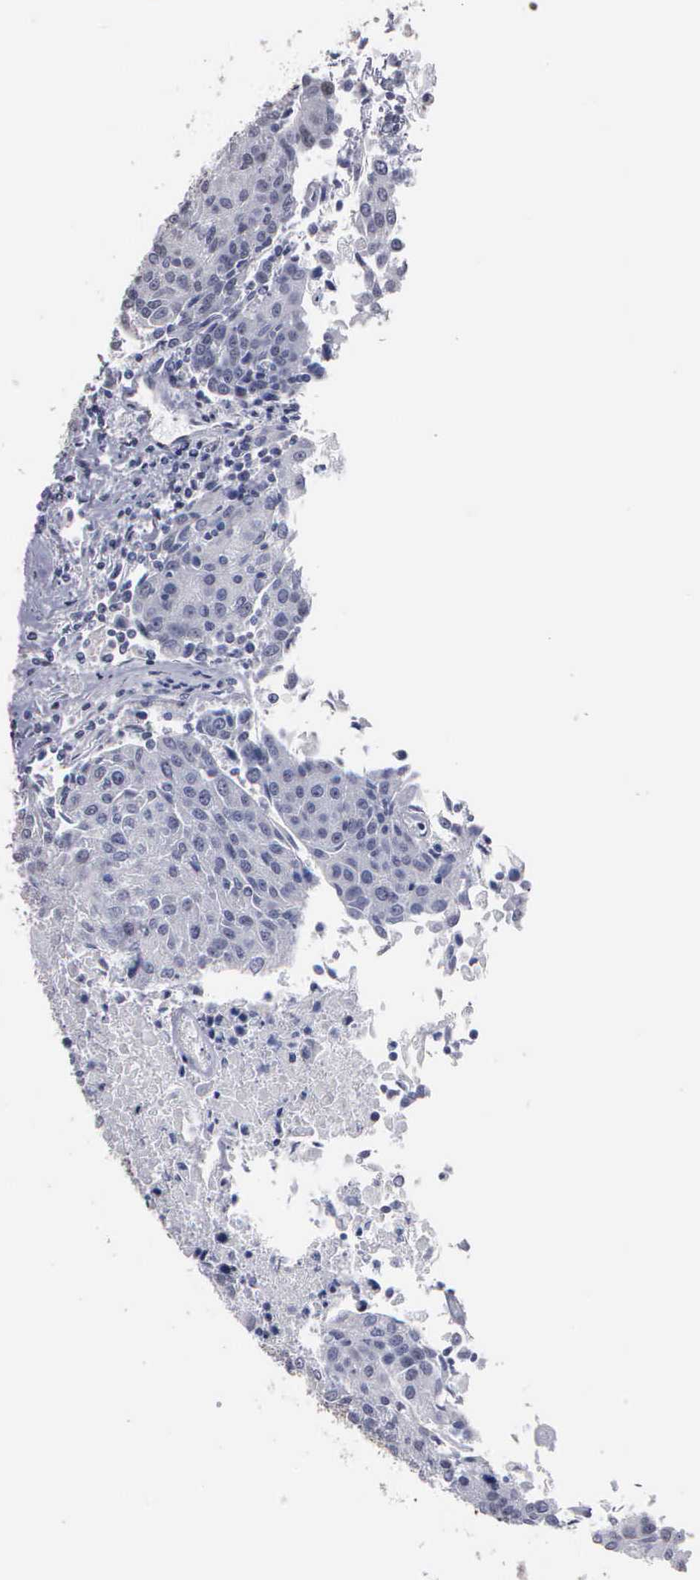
{"staining": {"intensity": "negative", "quantity": "none", "location": "none"}, "tissue": "urothelial cancer", "cell_type": "Tumor cells", "image_type": "cancer", "snomed": [{"axis": "morphology", "description": "Urothelial carcinoma, High grade"}, {"axis": "topography", "description": "Urinary bladder"}], "caption": "There is no significant positivity in tumor cells of high-grade urothelial carcinoma.", "gene": "UPB1", "patient": {"sex": "female", "age": 85}}